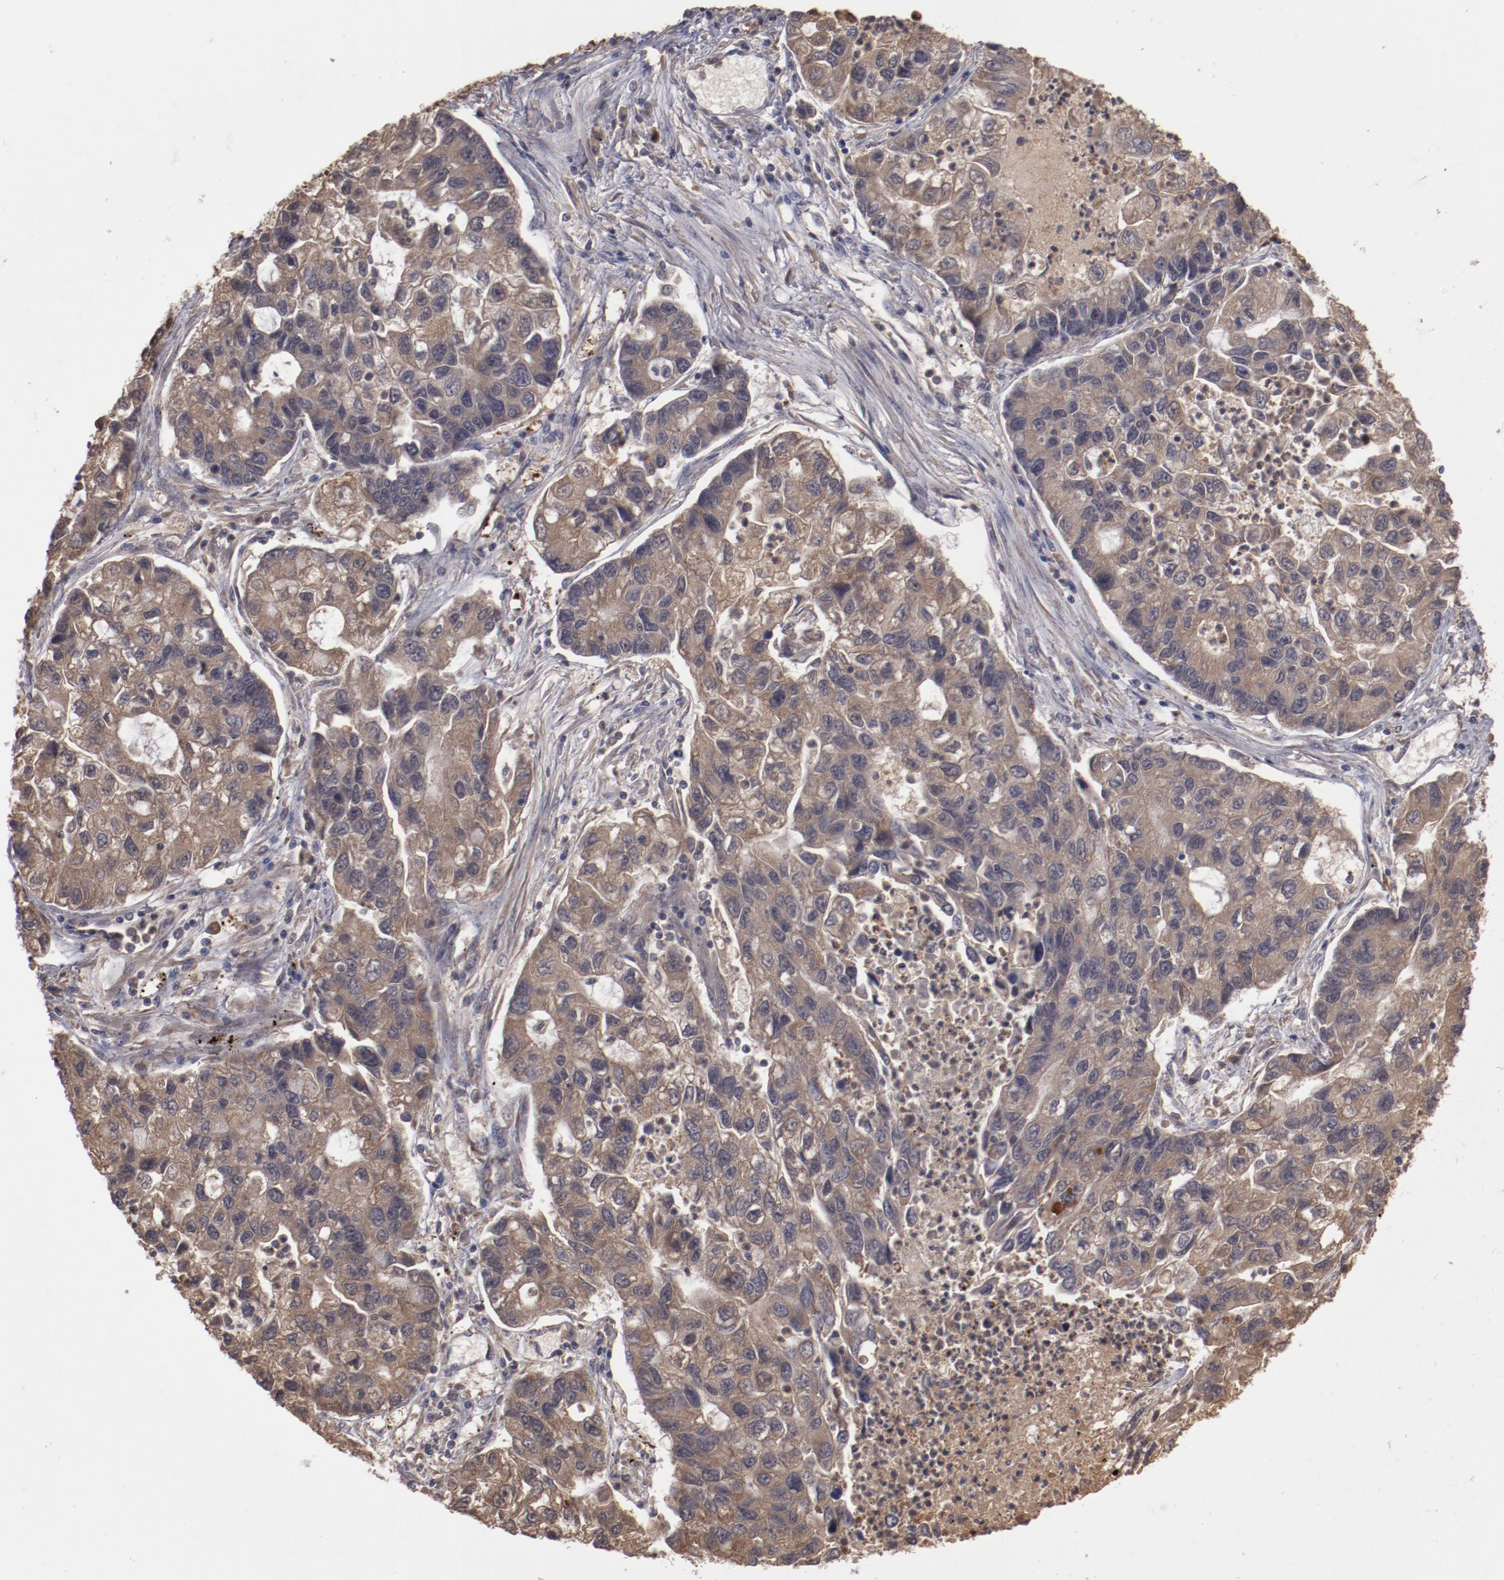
{"staining": {"intensity": "moderate", "quantity": ">75%", "location": "cytoplasmic/membranous"}, "tissue": "lung cancer", "cell_type": "Tumor cells", "image_type": "cancer", "snomed": [{"axis": "morphology", "description": "Adenocarcinoma, NOS"}, {"axis": "topography", "description": "Lung"}], "caption": "Immunohistochemistry of lung adenocarcinoma shows medium levels of moderate cytoplasmic/membranous staining in approximately >75% of tumor cells.", "gene": "CP", "patient": {"sex": "female", "age": 51}}